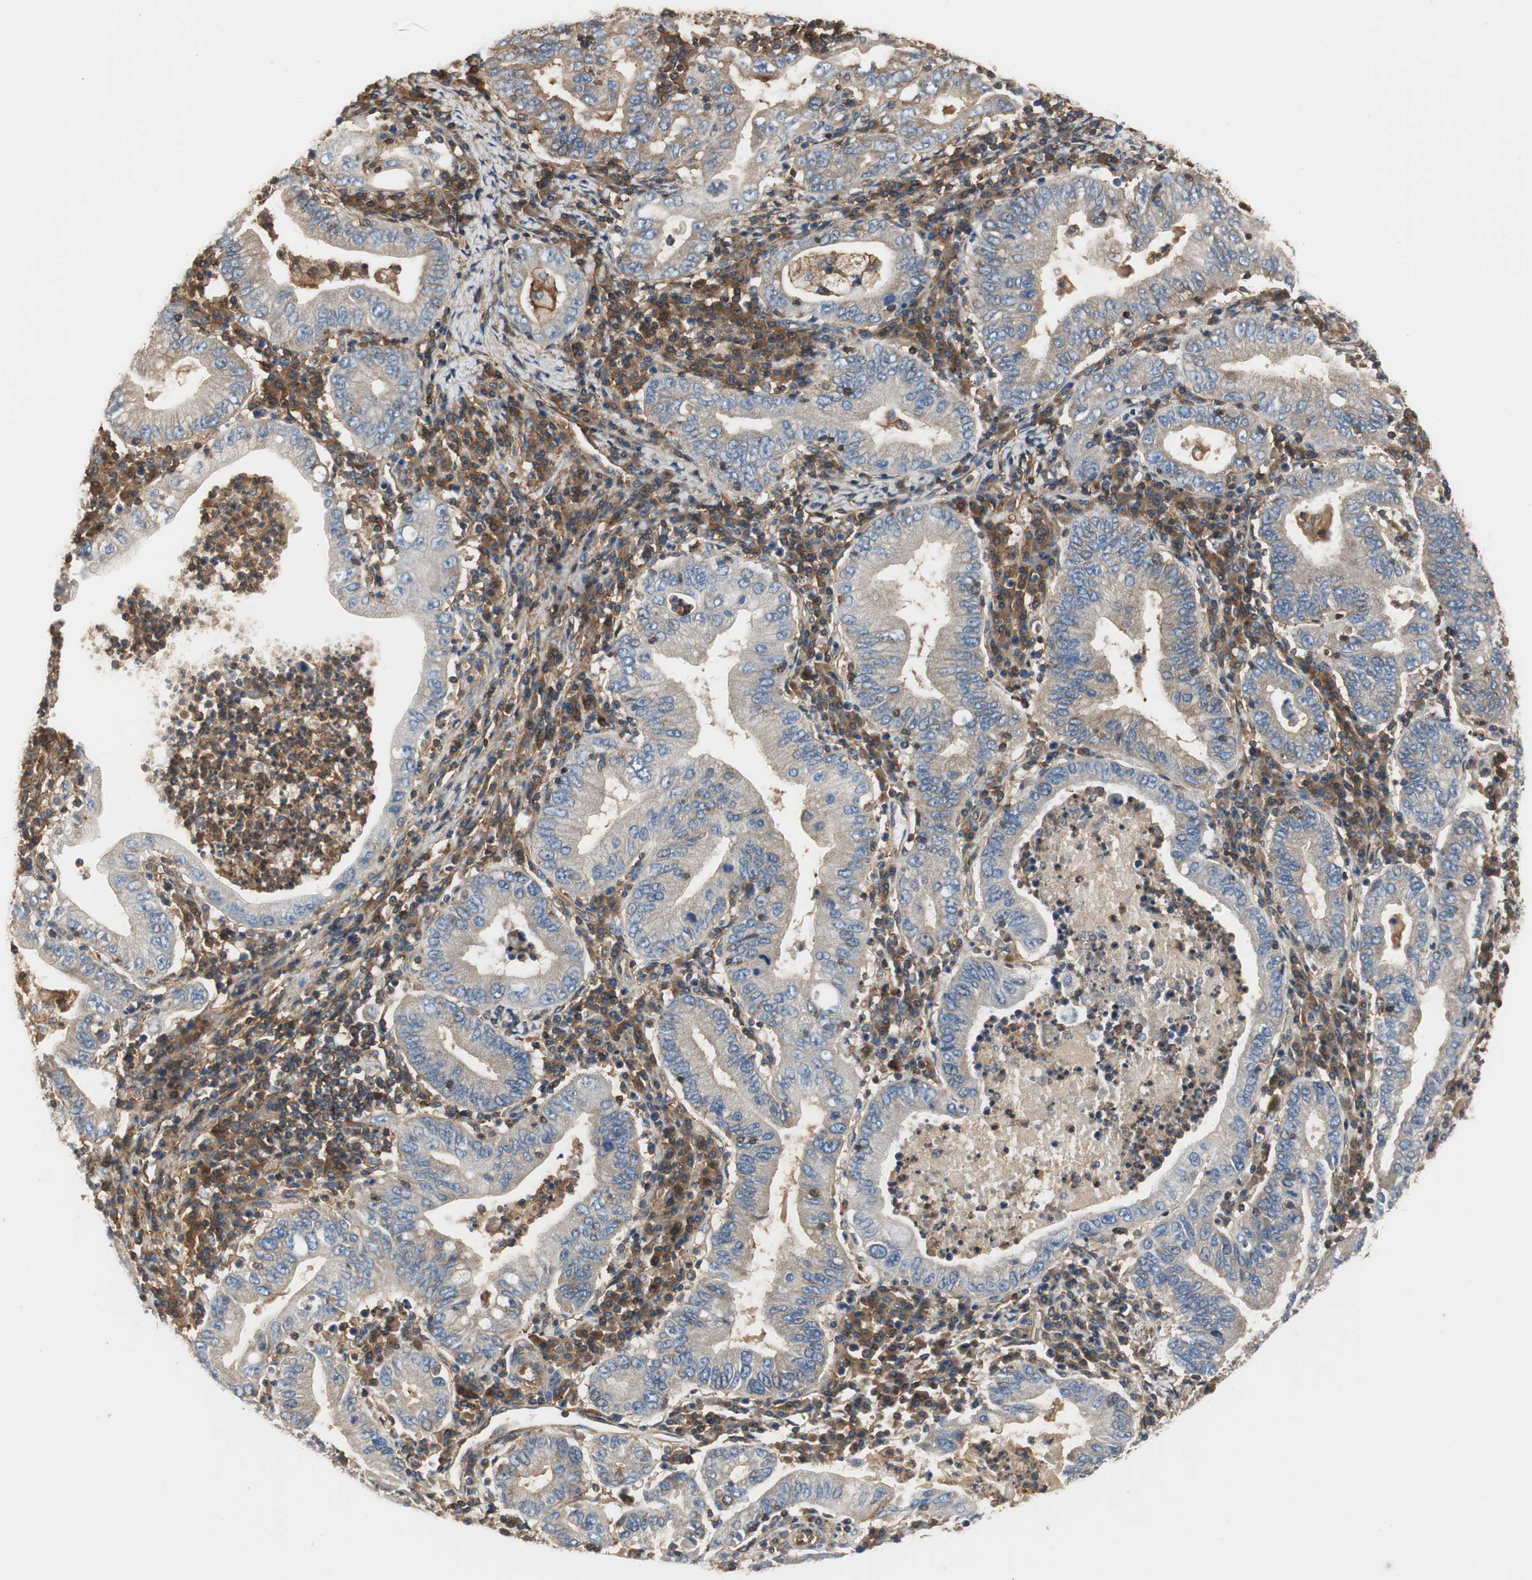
{"staining": {"intensity": "weak", "quantity": "<25%", "location": "cytoplasmic/membranous"}, "tissue": "stomach cancer", "cell_type": "Tumor cells", "image_type": "cancer", "snomed": [{"axis": "morphology", "description": "Normal tissue, NOS"}, {"axis": "morphology", "description": "Adenocarcinoma, NOS"}, {"axis": "topography", "description": "Esophagus"}, {"axis": "topography", "description": "Stomach, upper"}, {"axis": "topography", "description": "Peripheral nerve tissue"}], "caption": "Immunohistochemistry of stomach adenocarcinoma exhibits no positivity in tumor cells. Nuclei are stained in blue.", "gene": "IL1RL1", "patient": {"sex": "male", "age": 62}}